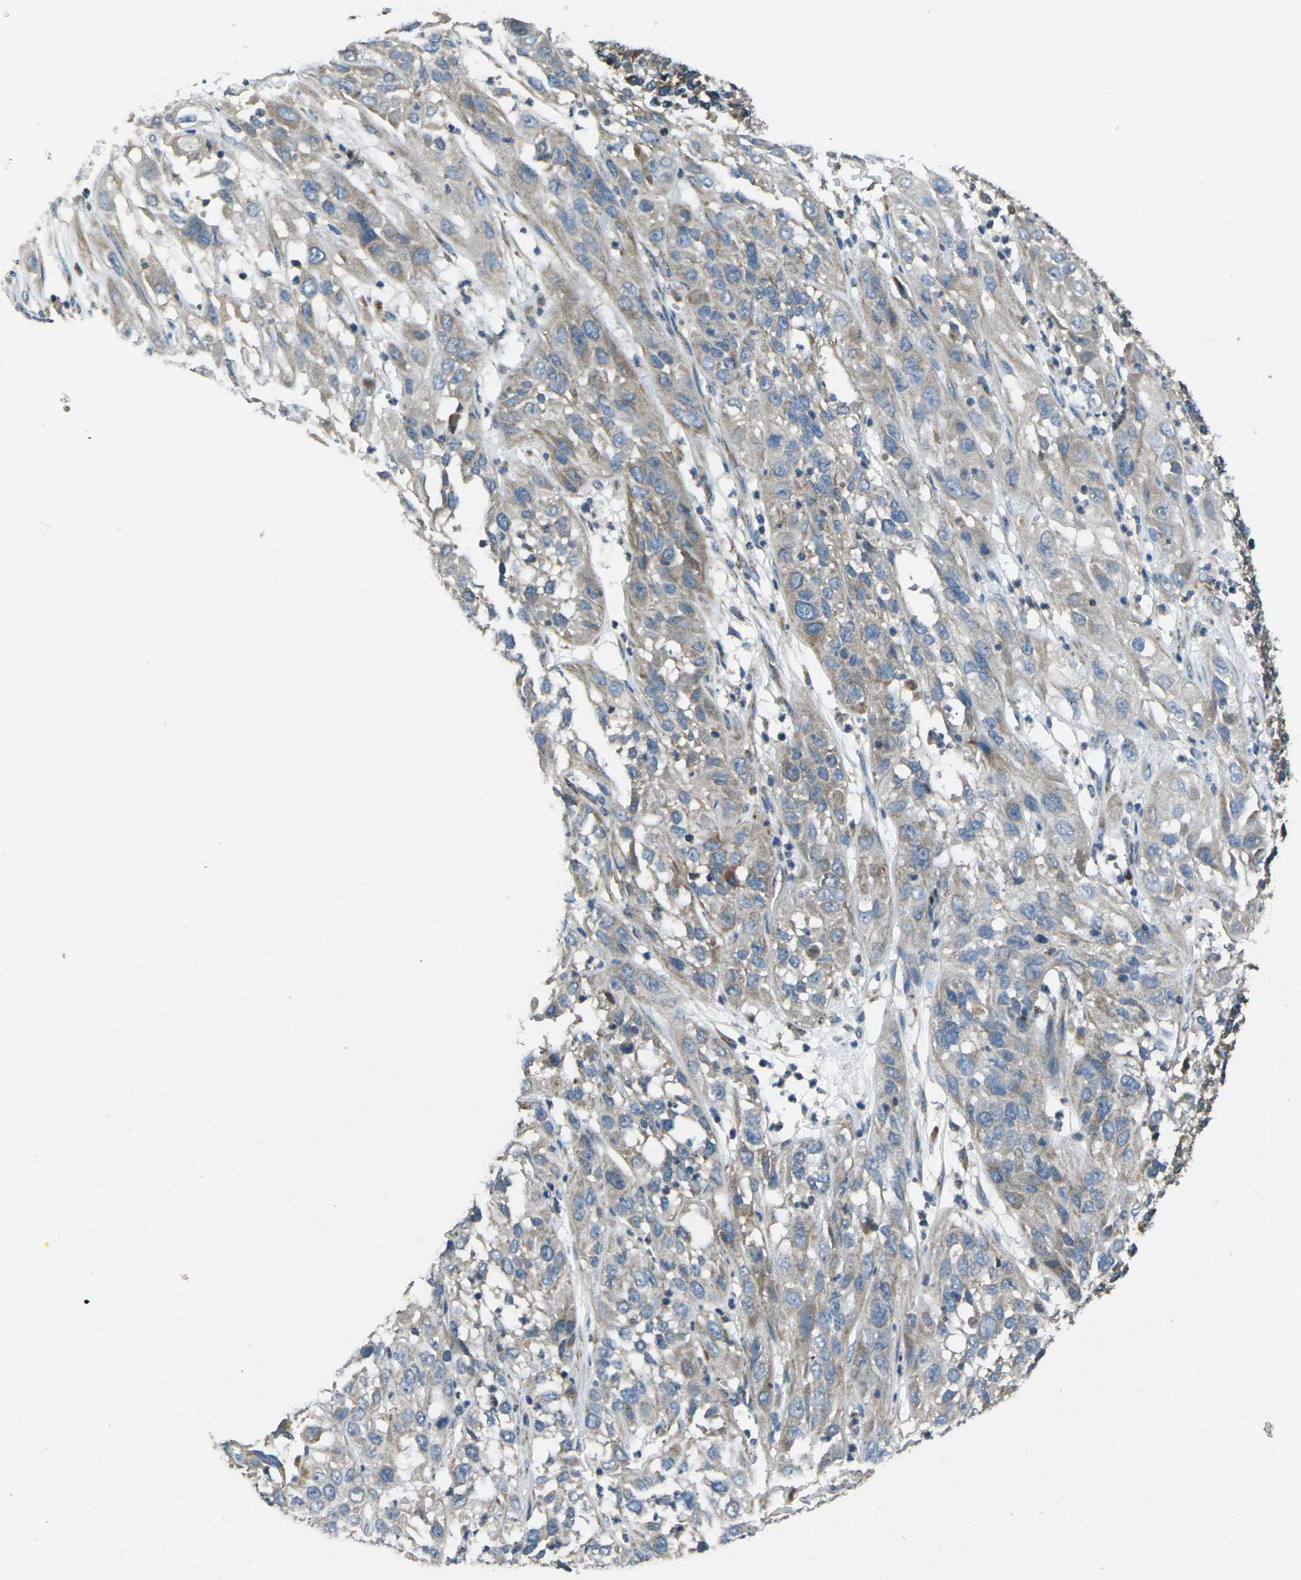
{"staining": {"intensity": "weak", "quantity": "25%-75%", "location": "cytoplasmic/membranous"}, "tissue": "cervical cancer", "cell_type": "Tumor cells", "image_type": "cancer", "snomed": [{"axis": "morphology", "description": "Squamous cell carcinoma, NOS"}, {"axis": "topography", "description": "Cervix"}], "caption": "Immunohistochemistry (IHC) micrograph of neoplastic tissue: cervical cancer stained using IHC displays low levels of weak protein expression localized specifically in the cytoplasmic/membranous of tumor cells, appearing as a cytoplasmic/membranous brown color.", "gene": "TMEM120B", "patient": {"sex": "female", "age": 32}}